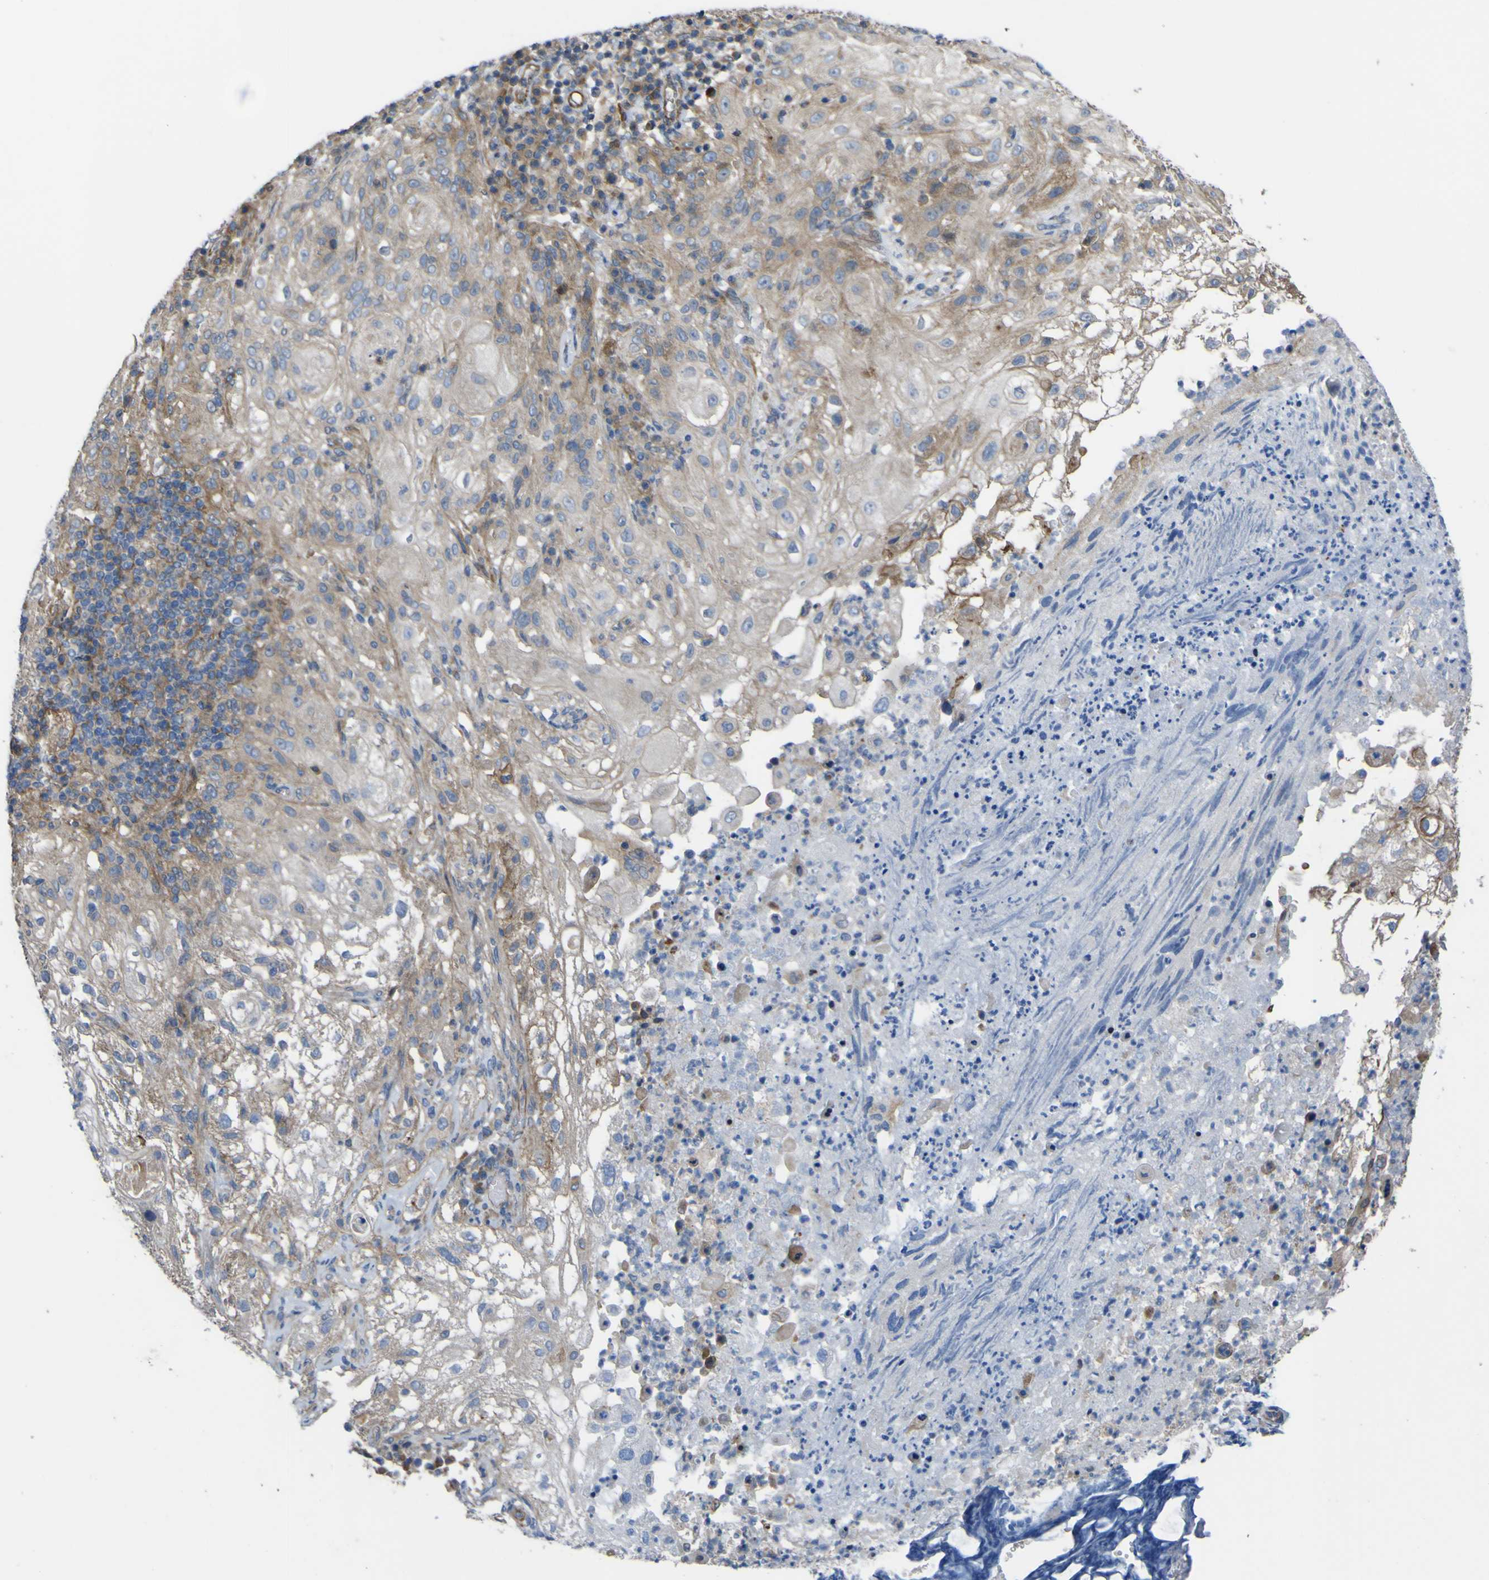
{"staining": {"intensity": "weak", "quantity": "25%-75%", "location": "cytoplasmic/membranous"}, "tissue": "lung cancer", "cell_type": "Tumor cells", "image_type": "cancer", "snomed": [{"axis": "morphology", "description": "Inflammation, NOS"}, {"axis": "morphology", "description": "Squamous cell carcinoma, NOS"}, {"axis": "topography", "description": "Lymph node"}, {"axis": "topography", "description": "Soft tissue"}, {"axis": "topography", "description": "Lung"}], "caption": "DAB immunohistochemical staining of human lung squamous cell carcinoma reveals weak cytoplasmic/membranous protein expression in about 25%-75% of tumor cells.", "gene": "FBXO30", "patient": {"sex": "male", "age": 66}}